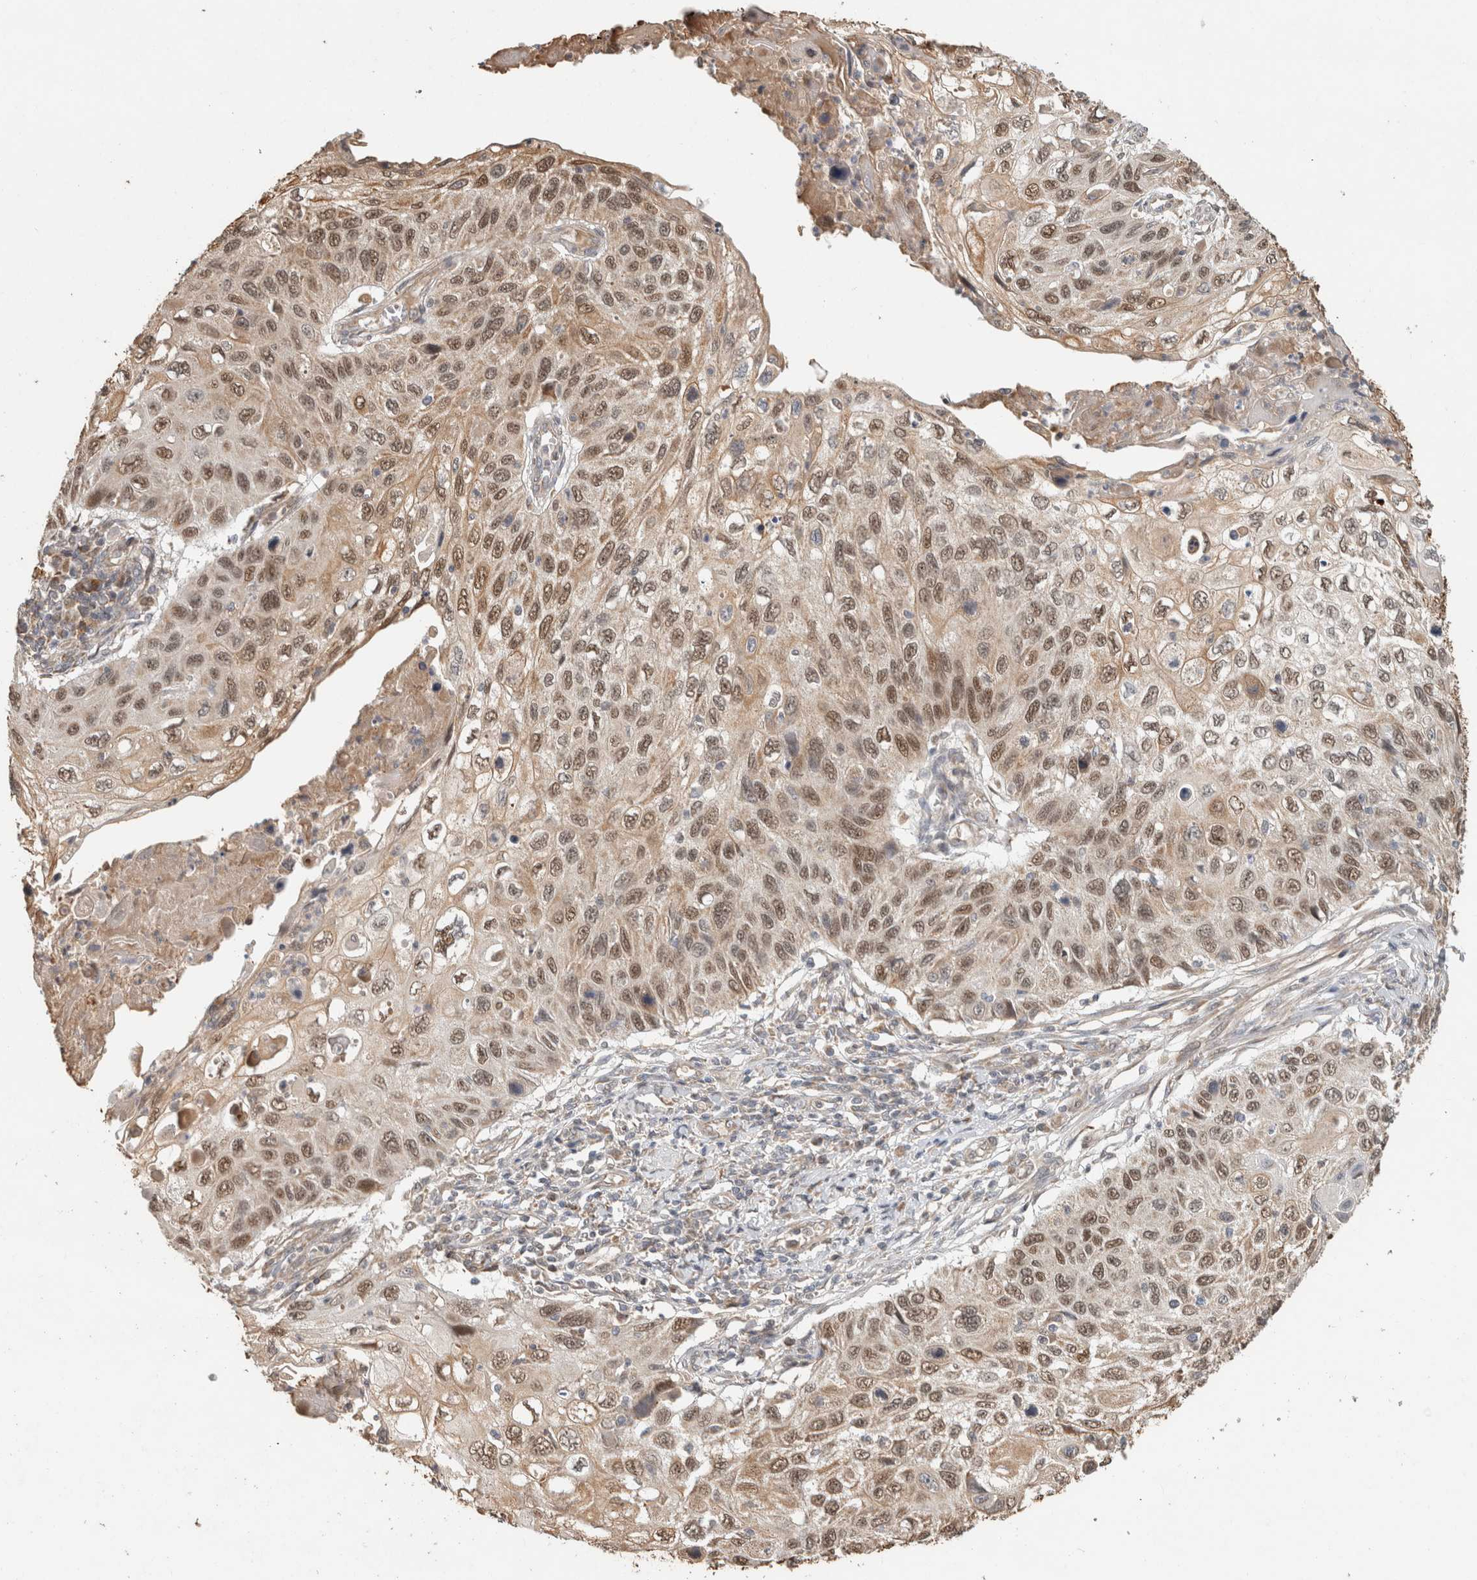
{"staining": {"intensity": "weak", "quantity": ">75%", "location": "cytoplasmic/membranous,nuclear"}, "tissue": "cervical cancer", "cell_type": "Tumor cells", "image_type": "cancer", "snomed": [{"axis": "morphology", "description": "Squamous cell carcinoma, NOS"}, {"axis": "topography", "description": "Cervix"}], "caption": "An image showing weak cytoplasmic/membranous and nuclear positivity in about >75% of tumor cells in cervical cancer (squamous cell carcinoma), as visualized by brown immunohistochemical staining.", "gene": "GINS4", "patient": {"sex": "female", "age": 70}}